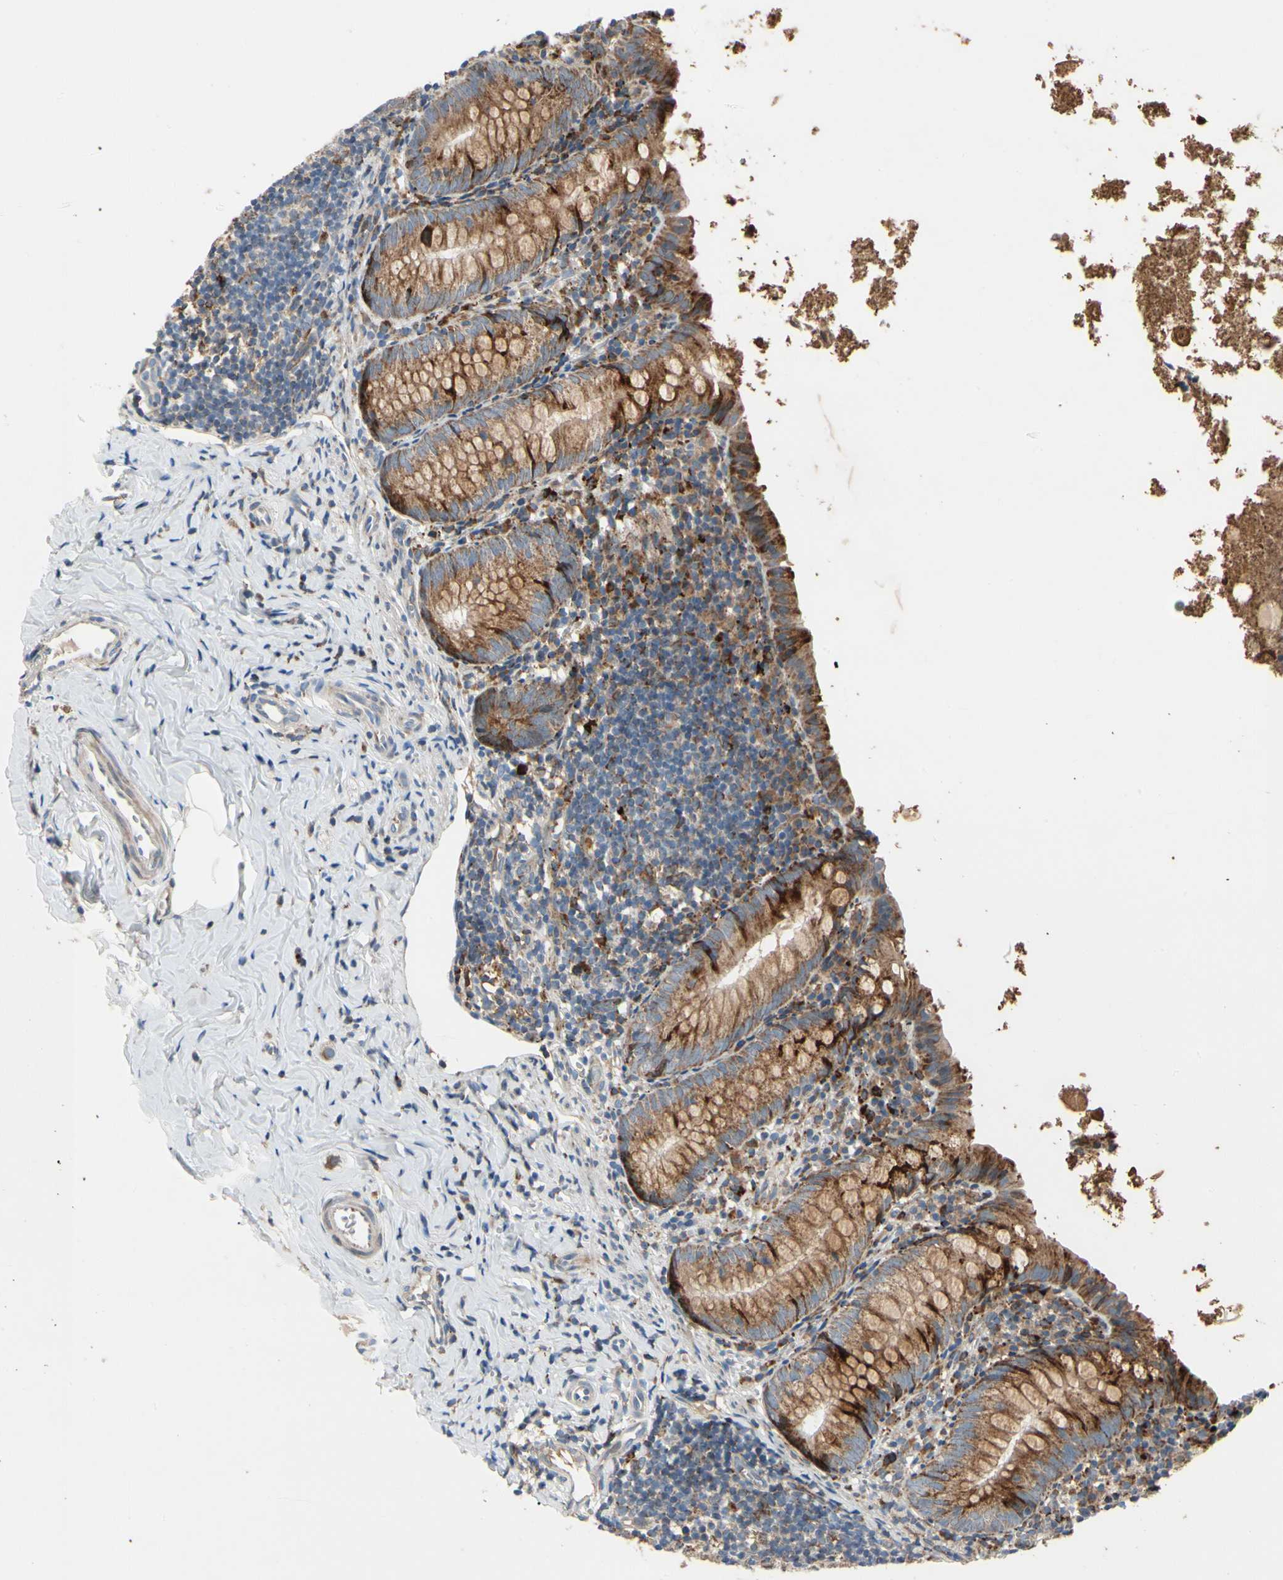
{"staining": {"intensity": "moderate", "quantity": ">75%", "location": "cytoplasmic/membranous"}, "tissue": "appendix", "cell_type": "Glandular cells", "image_type": "normal", "snomed": [{"axis": "morphology", "description": "Normal tissue, NOS"}, {"axis": "topography", "description": "Appendix"}], "caption": "Immunohistochemistry (IHC) histopathology image of benign appendix stained for a protein (brown), which demonstrates medium levels of moderate cytoplasmic/membranous positivity in about >75% of glandular cells.", "gene": "MRPL9", "patient": {"sex": "female", "age": 10}}